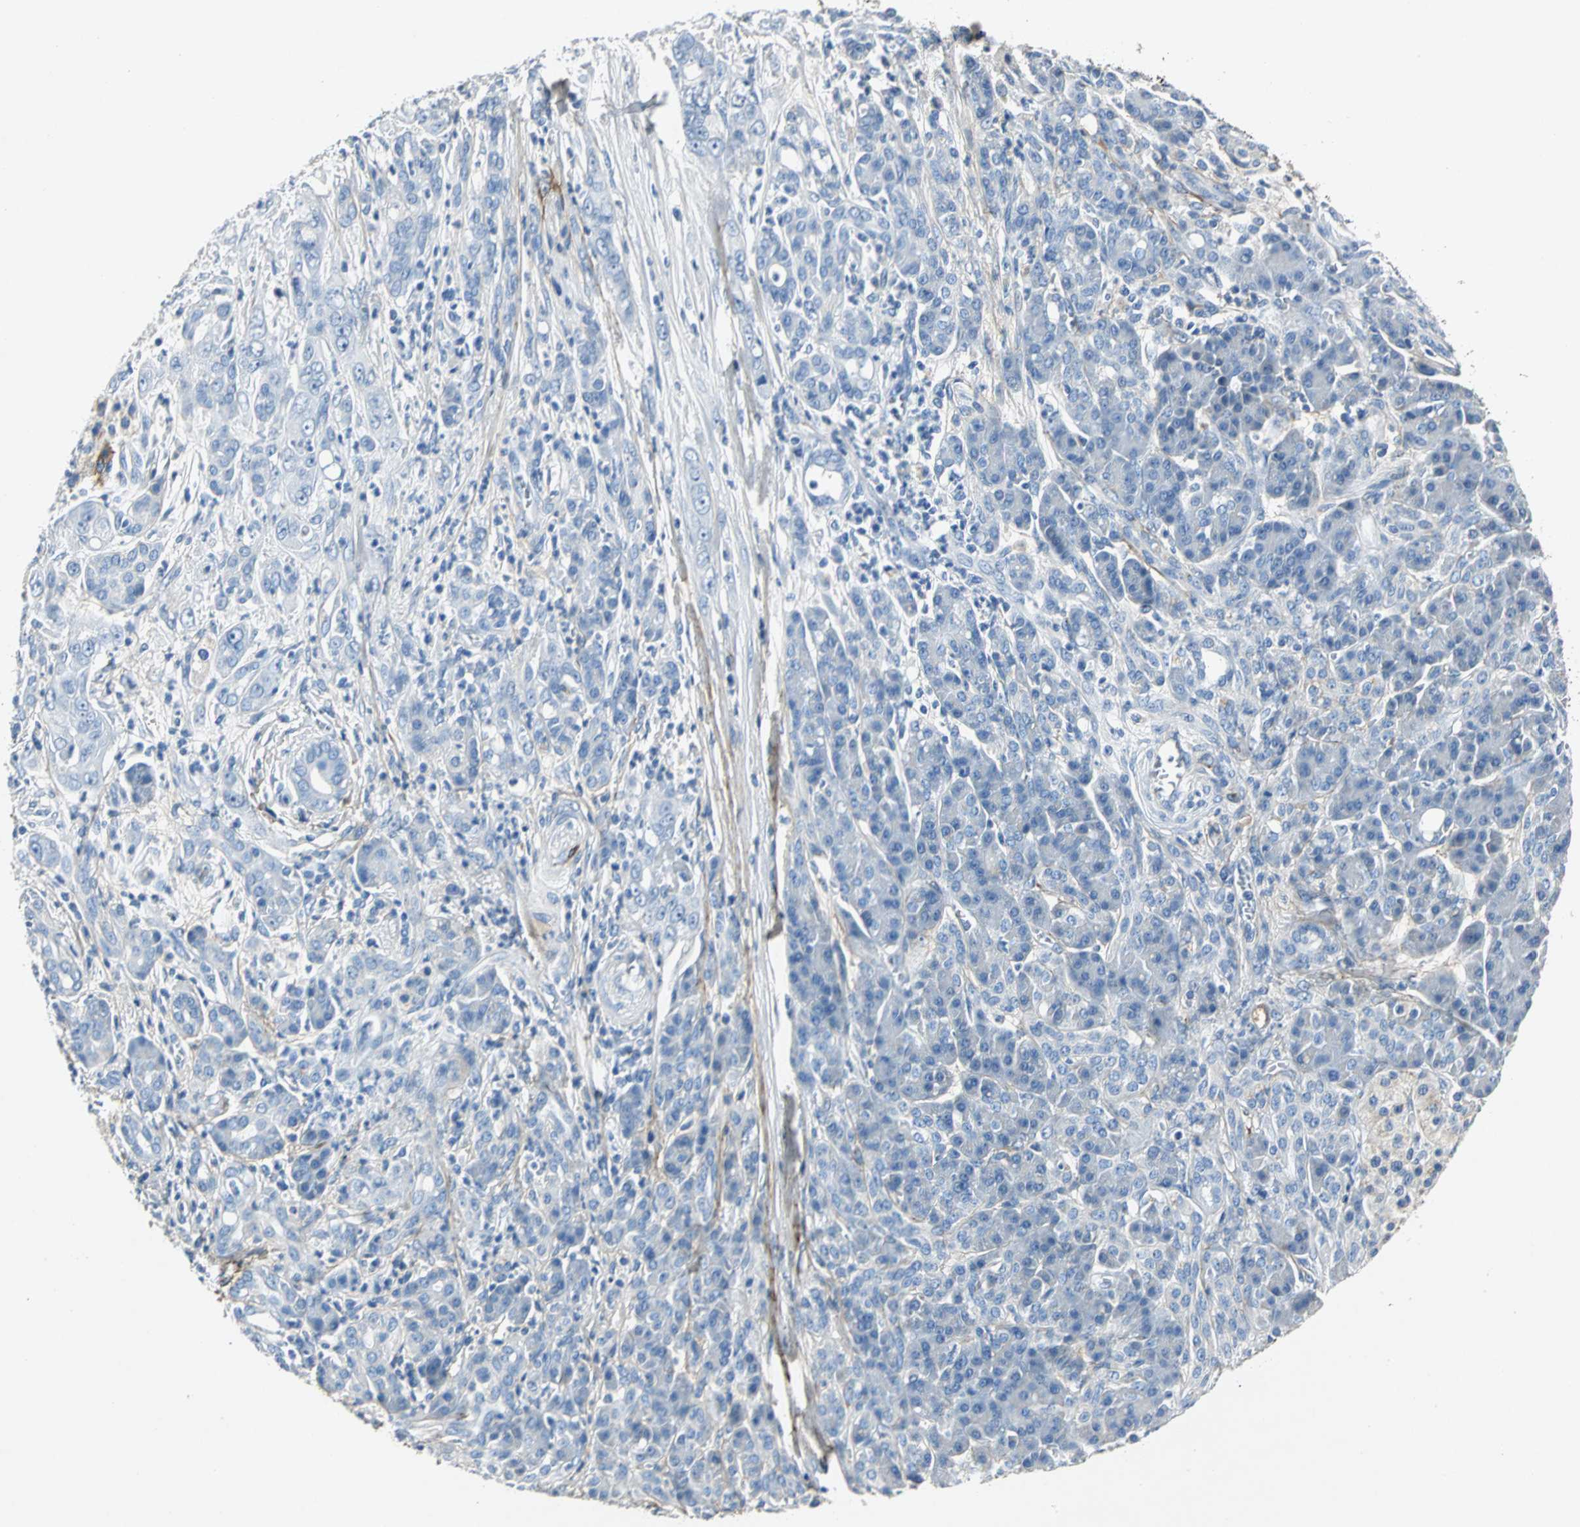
{"staining": {"intensity": "negative", "quantity": "none", "location": "none"}, "tissue": "pancreatic cancer", "cell_type": "Tumor cells", "image_type": "cancer", "snomed": [{"axis": "morphology", "description": "Adenocarcinoma, NOS"}, {"axis": "topography", "description": "Pancreas"}], "caption": "Protein analysis of pancreatic cancer (adenocarcinoma) exhibits no significant expression in tumor cells. (DAB IHC with hematoxylin counter stain).", "gene": "EFNB3", "patient": {"sex": "male", "age": 59}}